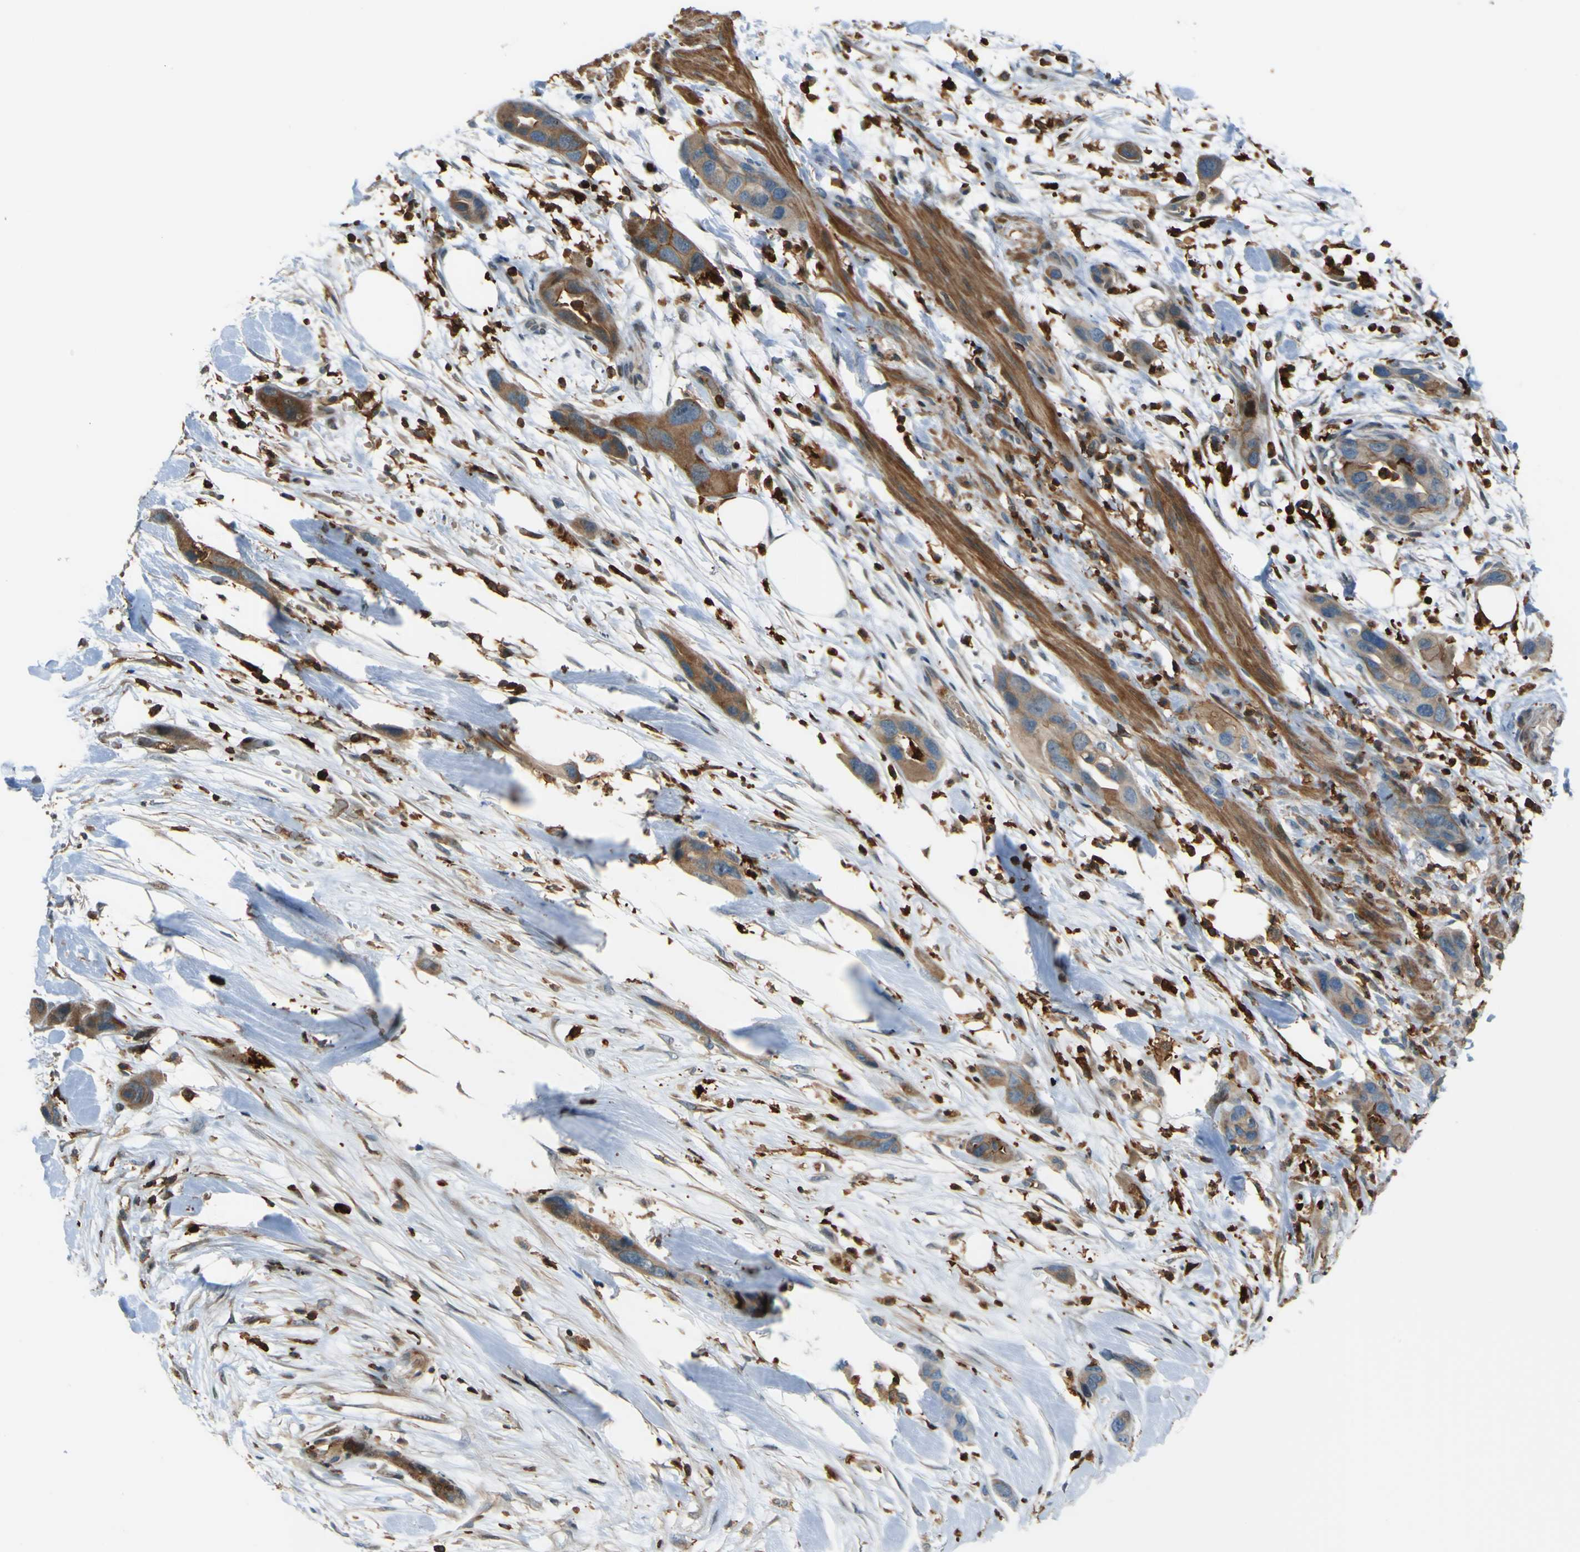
{"staining": {"intensity": "moderate", "quantity": ">75%", "location": "cytoplasmic/membranous"}, "tissue": "pancreatic cancer", "cell_type": "Tumor cells", "image_type": "cancer", "snomed": [{"axis": "morphology", "description": "Adenocarcinoma, NOS"}, {"axis": "topography", "description": "Pancreas"}], "caption": "About >75% of tumor cells in pancreatic adenocarcinoma display moderate cytoplasmic/membranous protein expression as visualized by brown immunohistochemical staining.", "gene": "PCDHB5", "patient": {"sex": "female", "age": 71}}